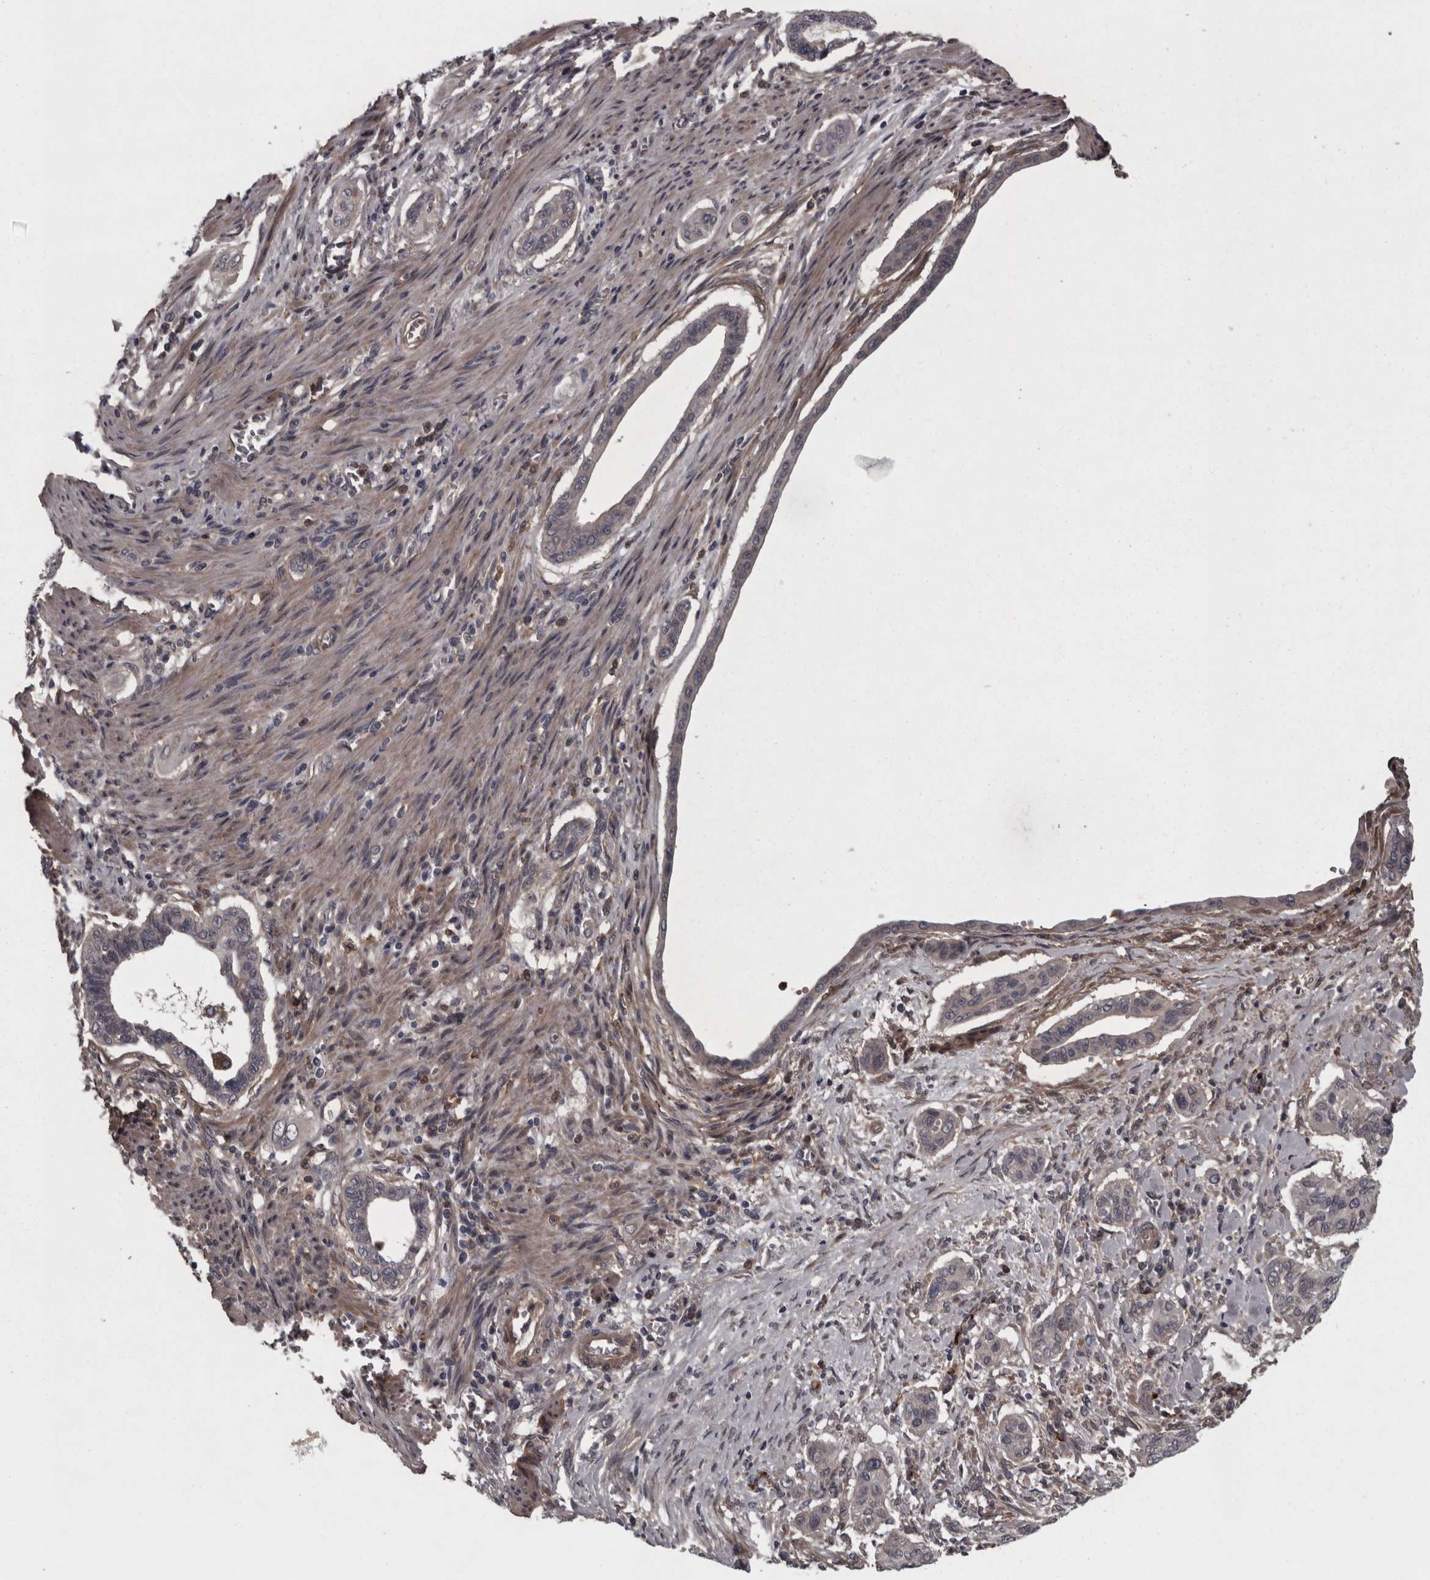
{"staining": {"intensity": "negative", "quantity": "none", "location": "none"}, "tissue": "pancreatic cancer", "cell_type": "Tumor cells", "image_type": "cancer", "snomed": [{"axis": "morphology", "description": "Adenocarcinoma, NOS"}, {"axis": "topography", "description": "Pancreas"}], "caption": "A high-resolution histopathology image shows immunohistochemistry (IHC) staining of pancreatic adenocarcinoma, which displays no significant positivity in tumor cells.", "gene": "RSU1", "patient": {"sex": "male", "age": 77}}